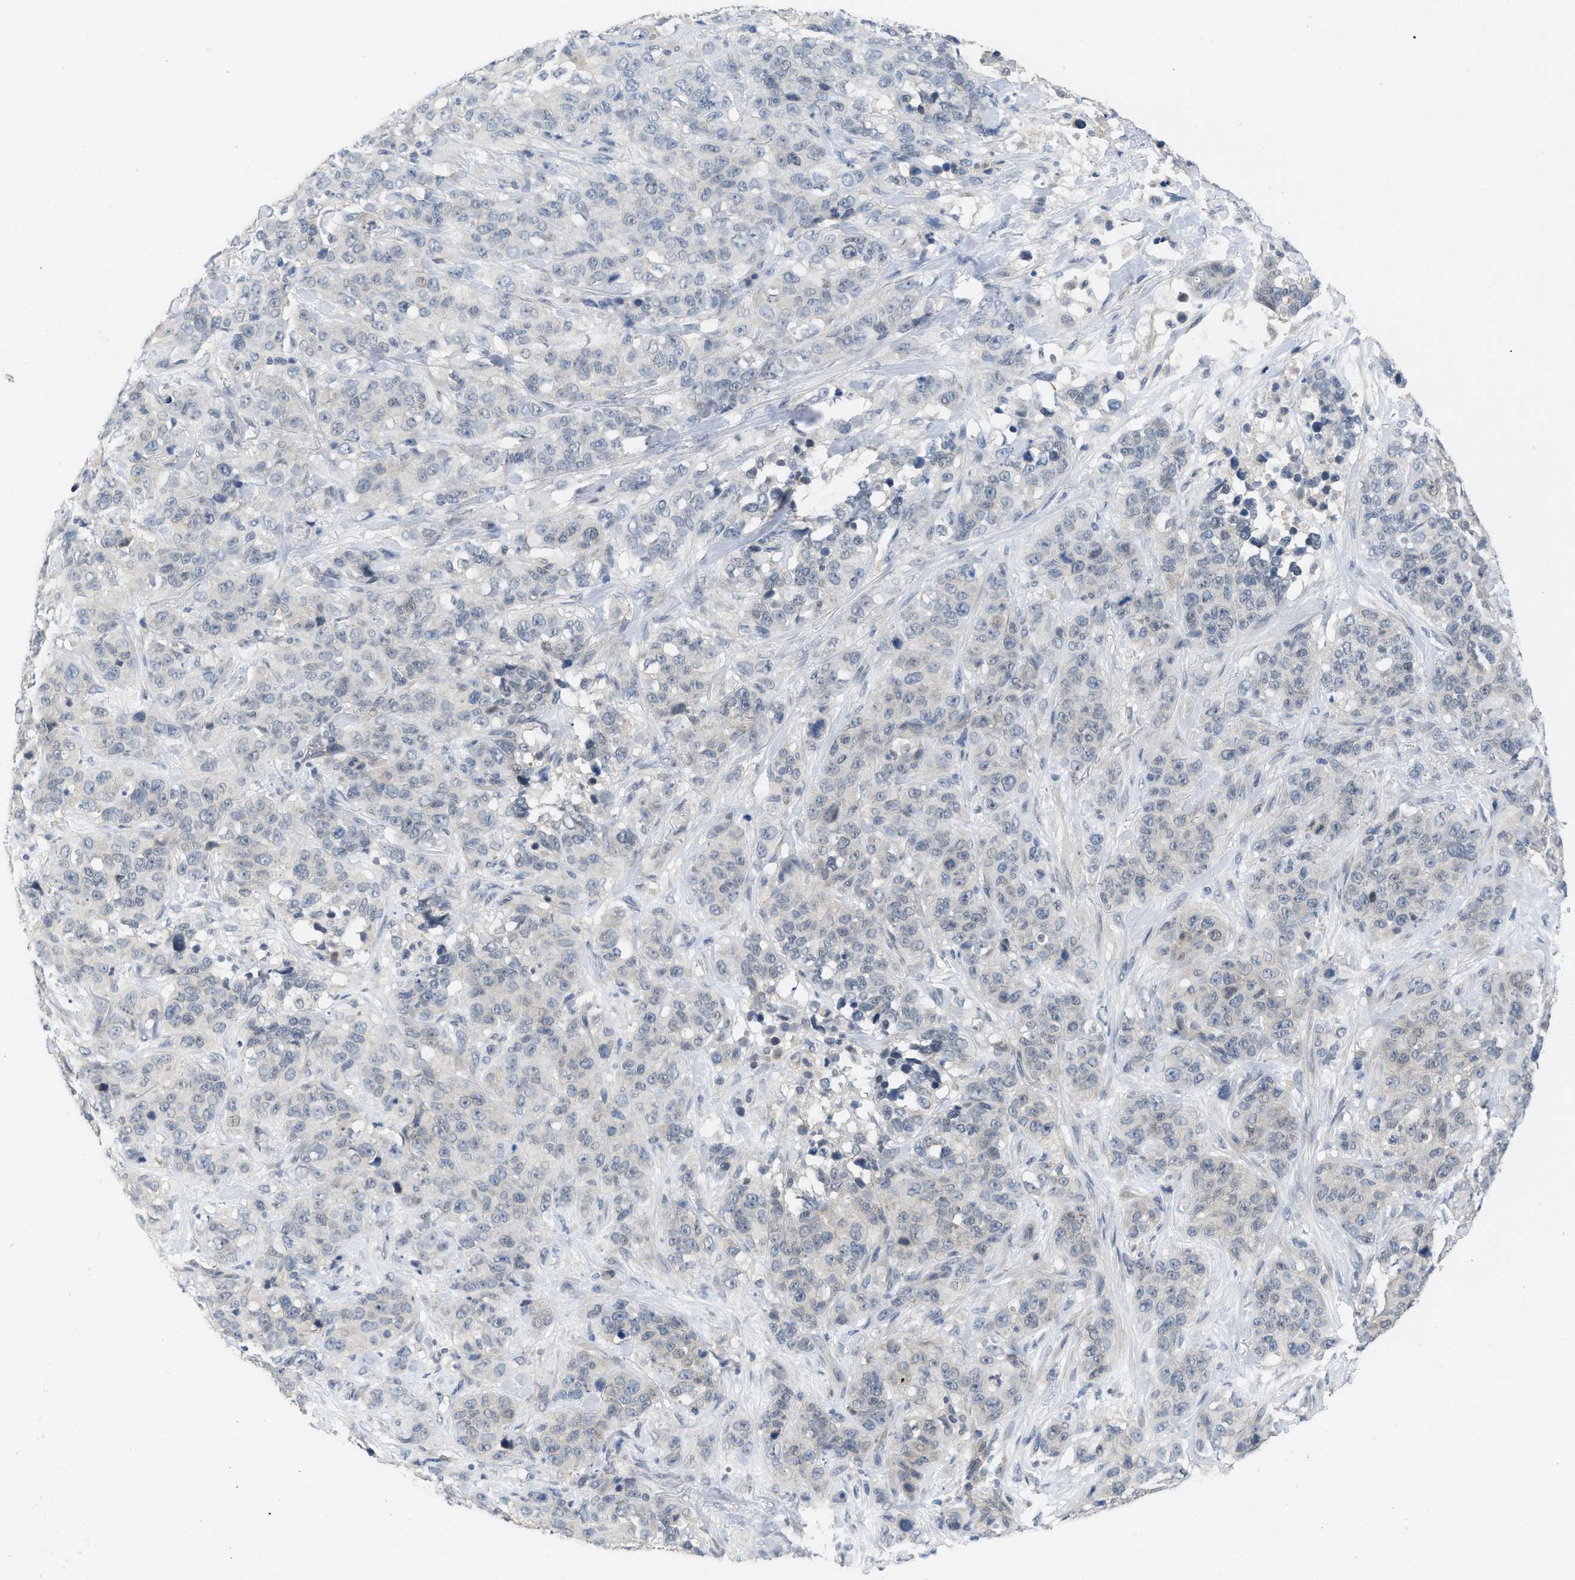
{"staining": {"intensity": "negative", "quantity": "none", "location": "none"}, "tissue": "stomach cancer", "cell_type": "Tumor cells", "image_type": "cancer", "snomed": [{"axis": "morphology", "description": "Adenocarcinoma, NOS"}, {"axis": "topography", "description": "Stomach"}], "caption": "High magnification brightfield microscopy of stomach cancer (adenocarcinoma) stained with DAB (3,3'-diaminobenzidine) (brown) and counterstained with hematoxylin (blue): tumor cells show no significant staining.", "gene": "TNFAIP1", "patient": {"sex": "male", "age": 48}}